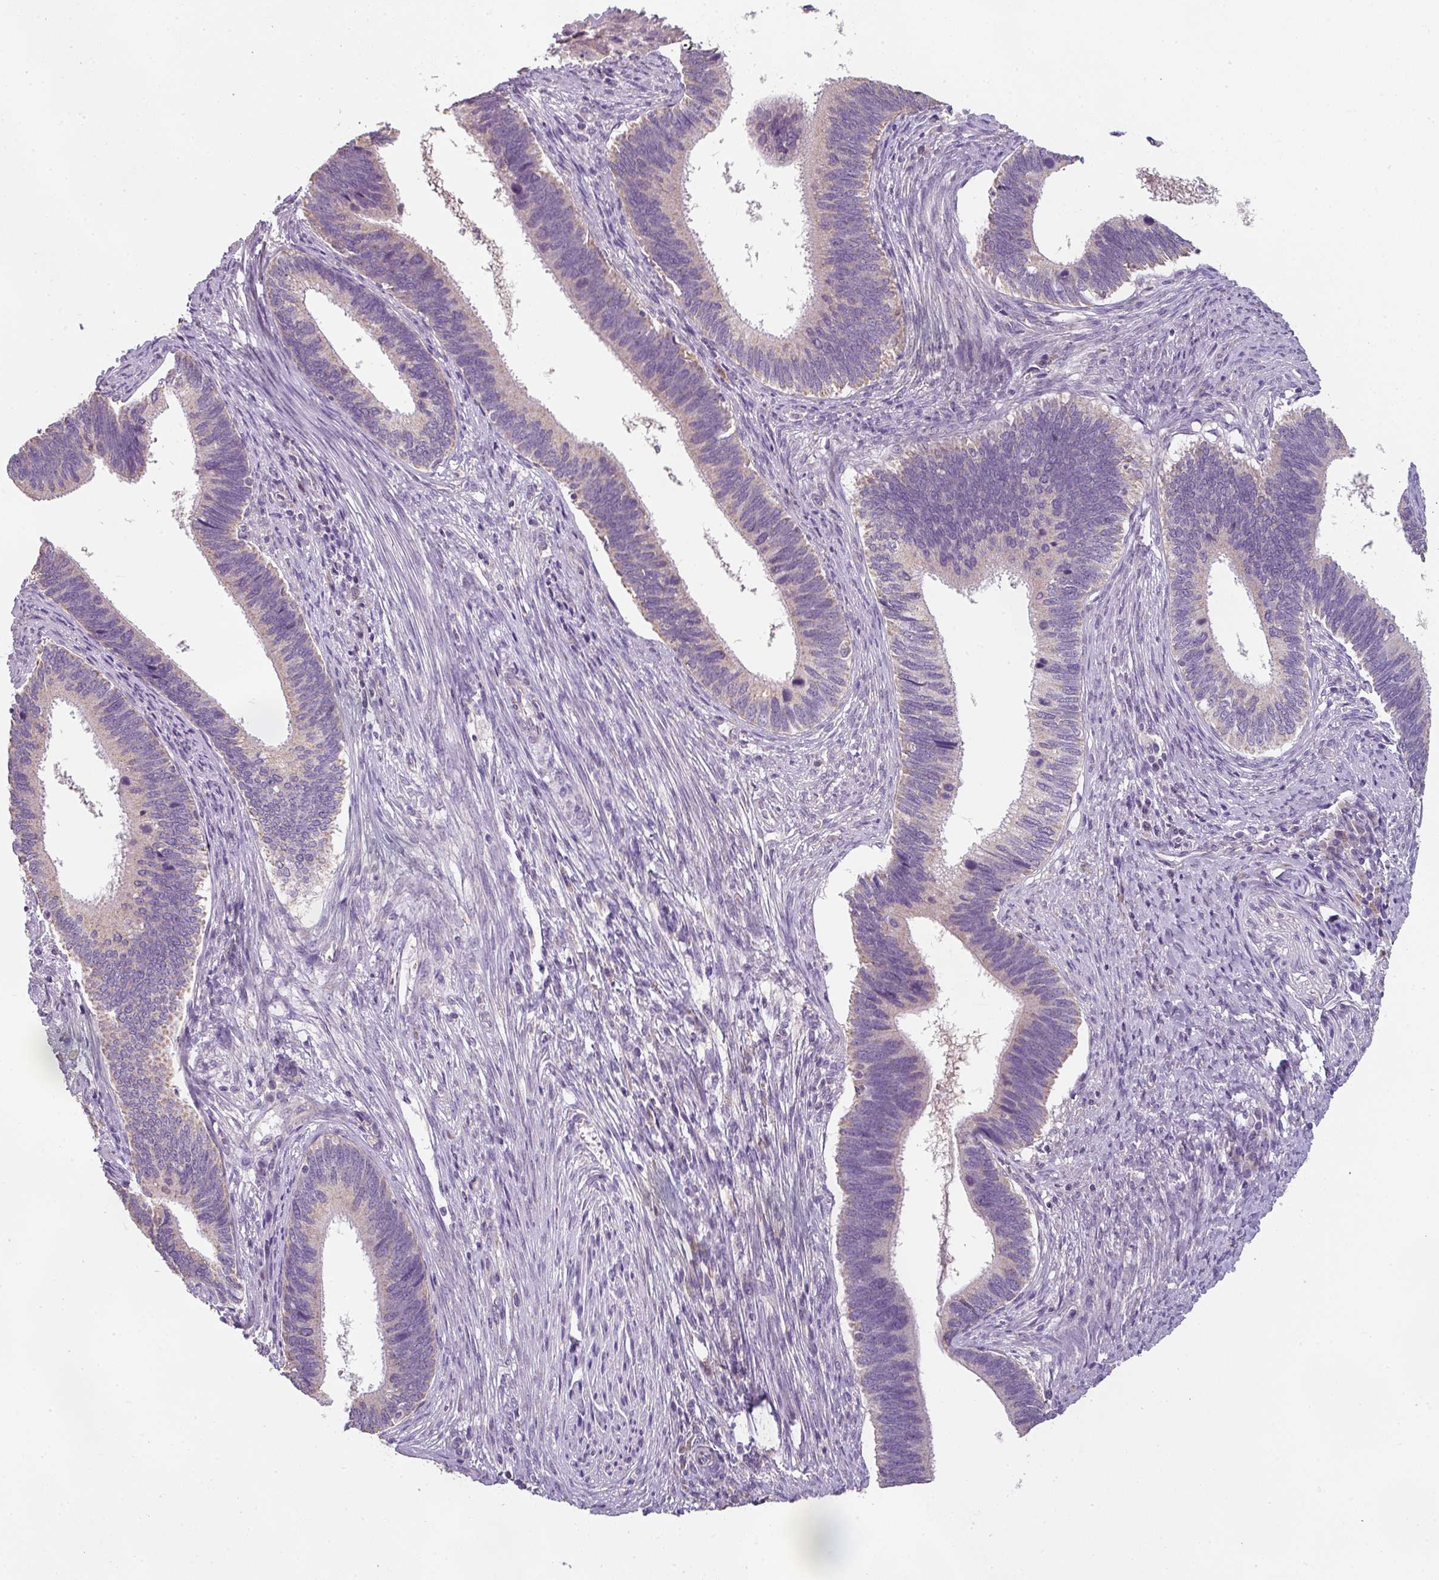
{"staining": {"intensity": "negative", "quantity": "none", "location": "none"}, "tissue": "cervical cancer", "cell_type": "Tumor cells", "image_type": "cancer", "snomed": [{"axis": "morphology", "description": "Adenocarcinoma, NOS"}, {"axis": "topography", "description": "Cervix"}], "caption": "Protein analysis of cervical cancer (adenocarcinoma) exhibits no significant staining in tumor cells.", "gene": "PALS2", "patient": {"sex": "female", "age": 42}}